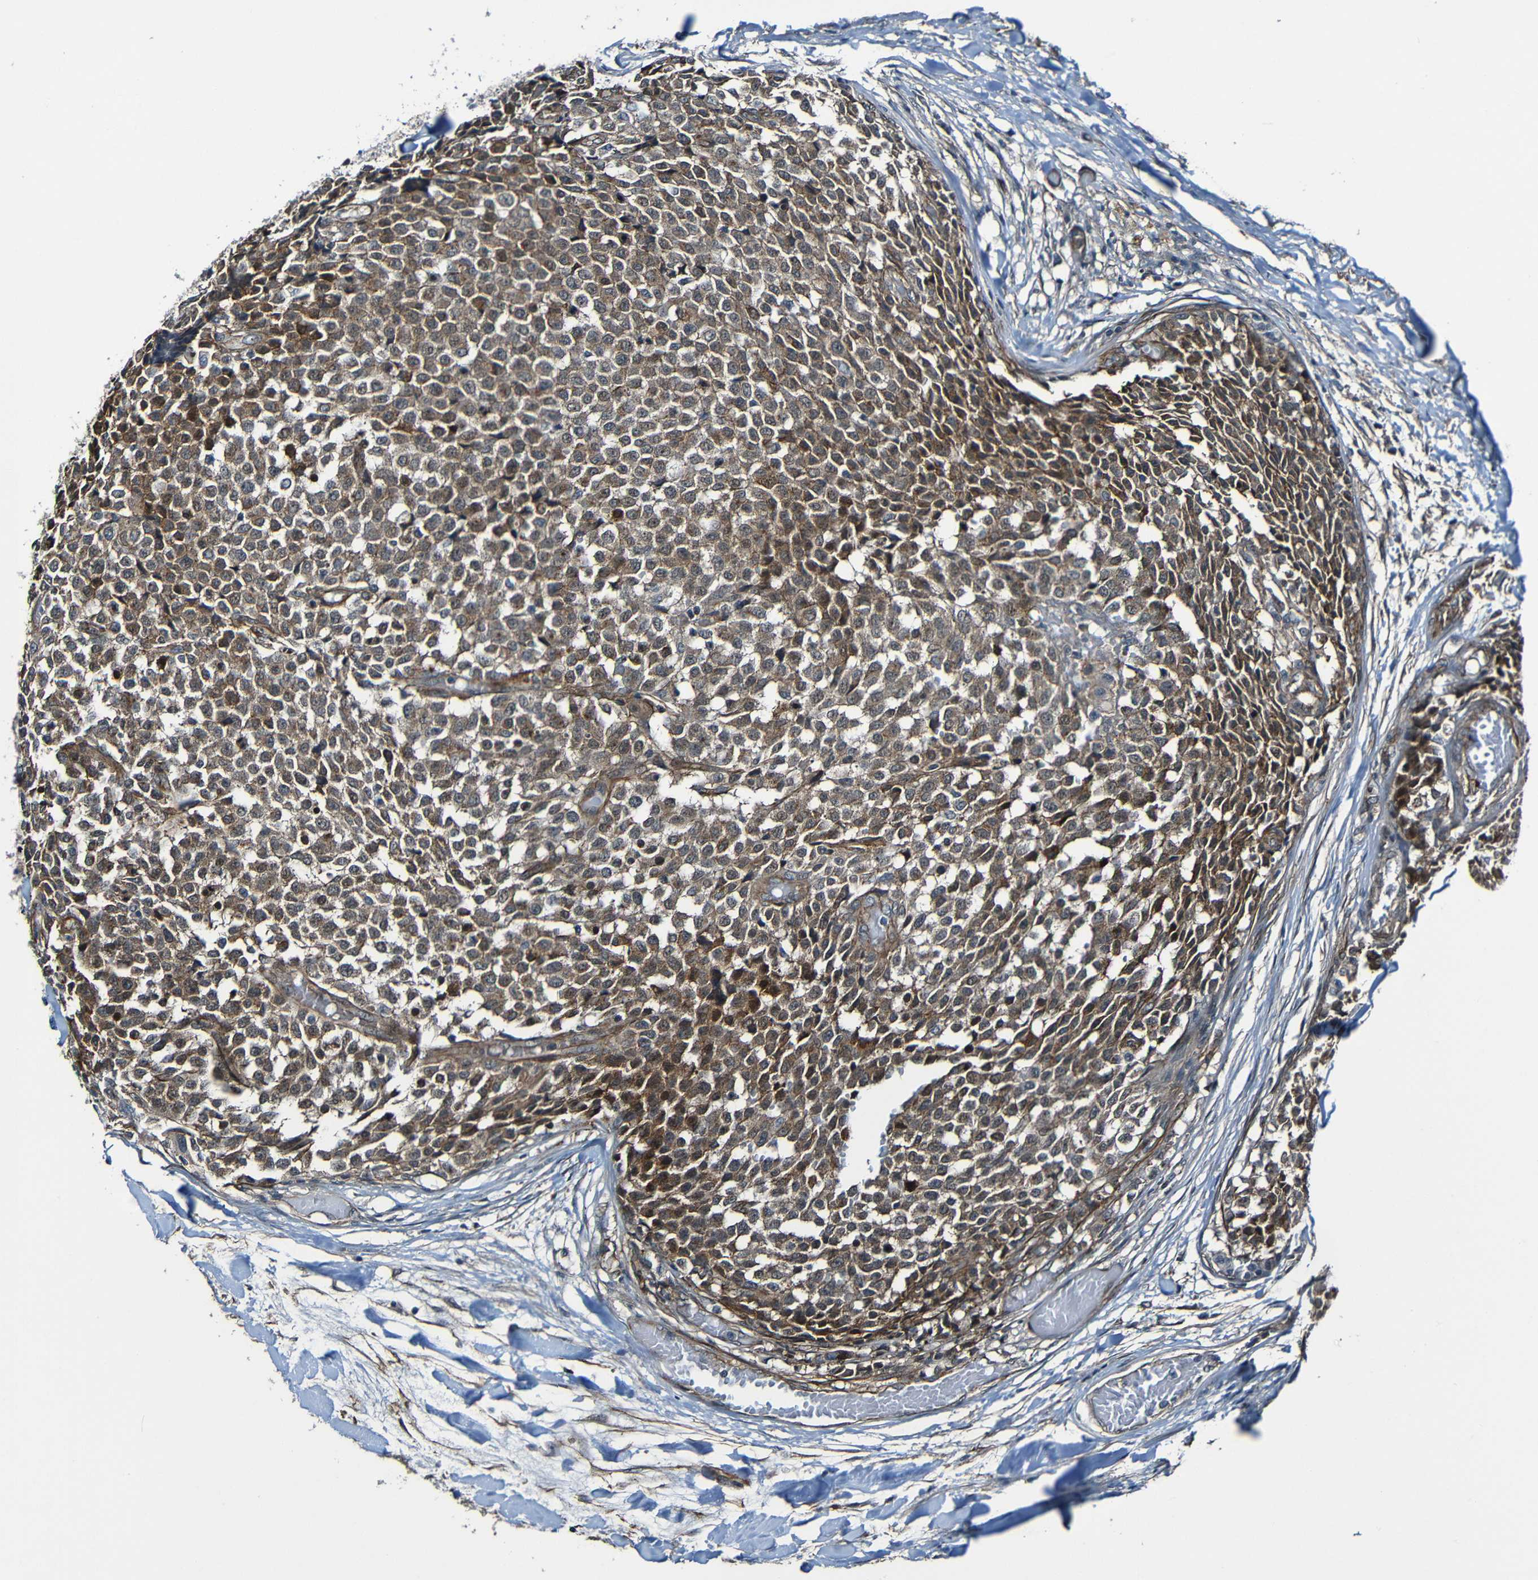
{"staining": {"intensity": "moderate", "quantity": ">75%", "location": "cytoplasmic/membranous,nuclear"}, "tissue": "testis cancer", "cell_type": "Tumor cells", "image_type": "cancer", "snomed": [{"axis": "morphology", "description": "Seminoma, NOS"}, {"axis": "topography", "description": "Testis"}], "caption": "Brown immunohistochemical staining in testis seminoma exhibits moderate cytoplasmic/membranous and nuclear expression in approximately >75% of tumor cells. The protein of interest is stained brown, and the nuclei are stained in blue (DAB IHC with brightfield microscopy, high magnification).", "gene": "LGR5", "patient": {"sex": "male", "age": 59}}